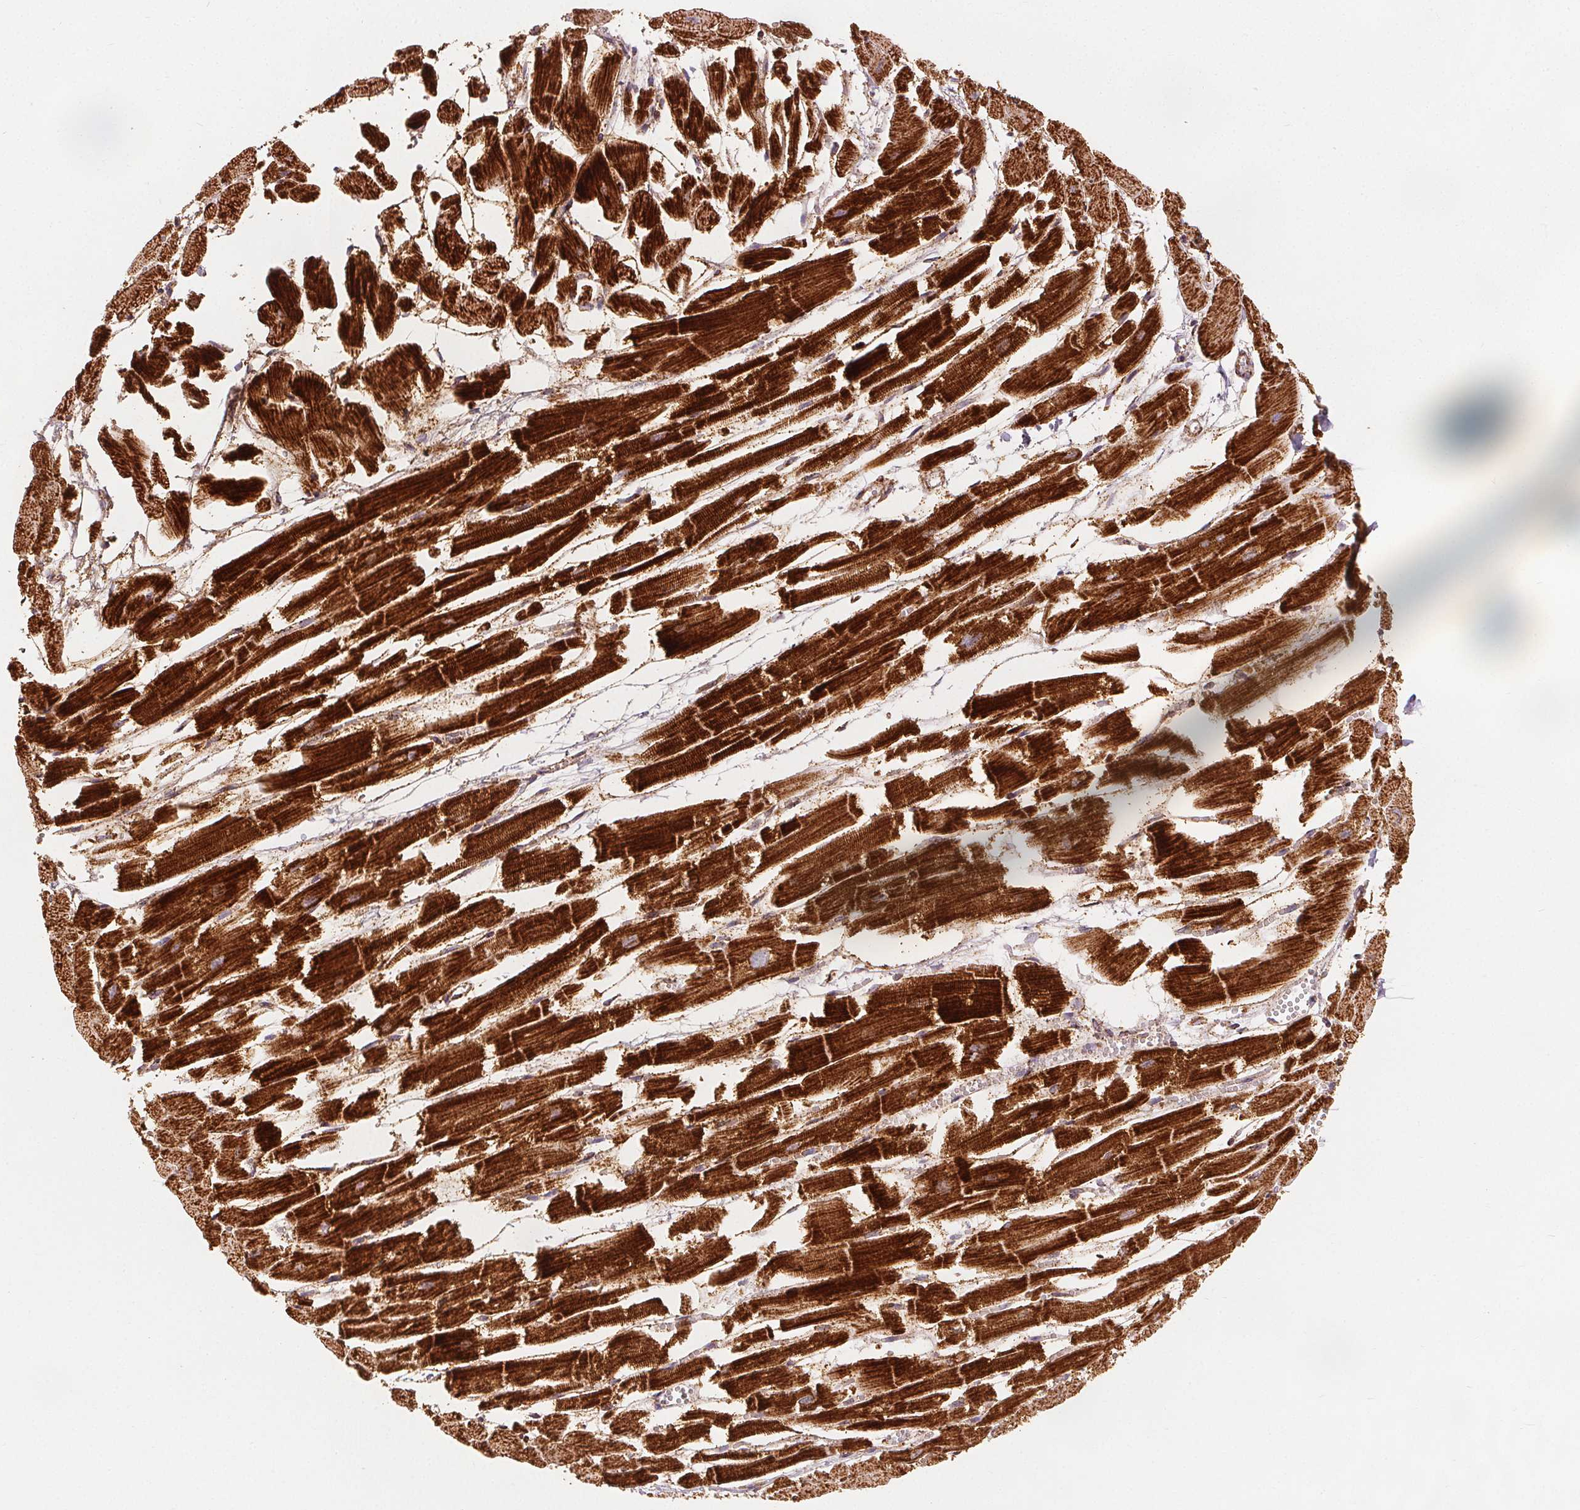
{"staining": {"intensity": "strong", "quantity": ">75%", "location": "cytoplasmic/membranous"}, "tissue": "heart muscle", "cell_type": "Cardiomyocytes", "image_type": "normal", "snomed": [{"axis": "morphology", "description": "Normal tissue, NOS"}, {"axis": "topography", "description": "Heart"}], "caption": "Cardiomyocytes reveal high levels of strong cytoplasmic/membranous staining in about >75% of cells in benign heart muscle. Nuclei are stained in blue.", "gene": "SDHB", "patient": {"sex": "female", "age": 52}}